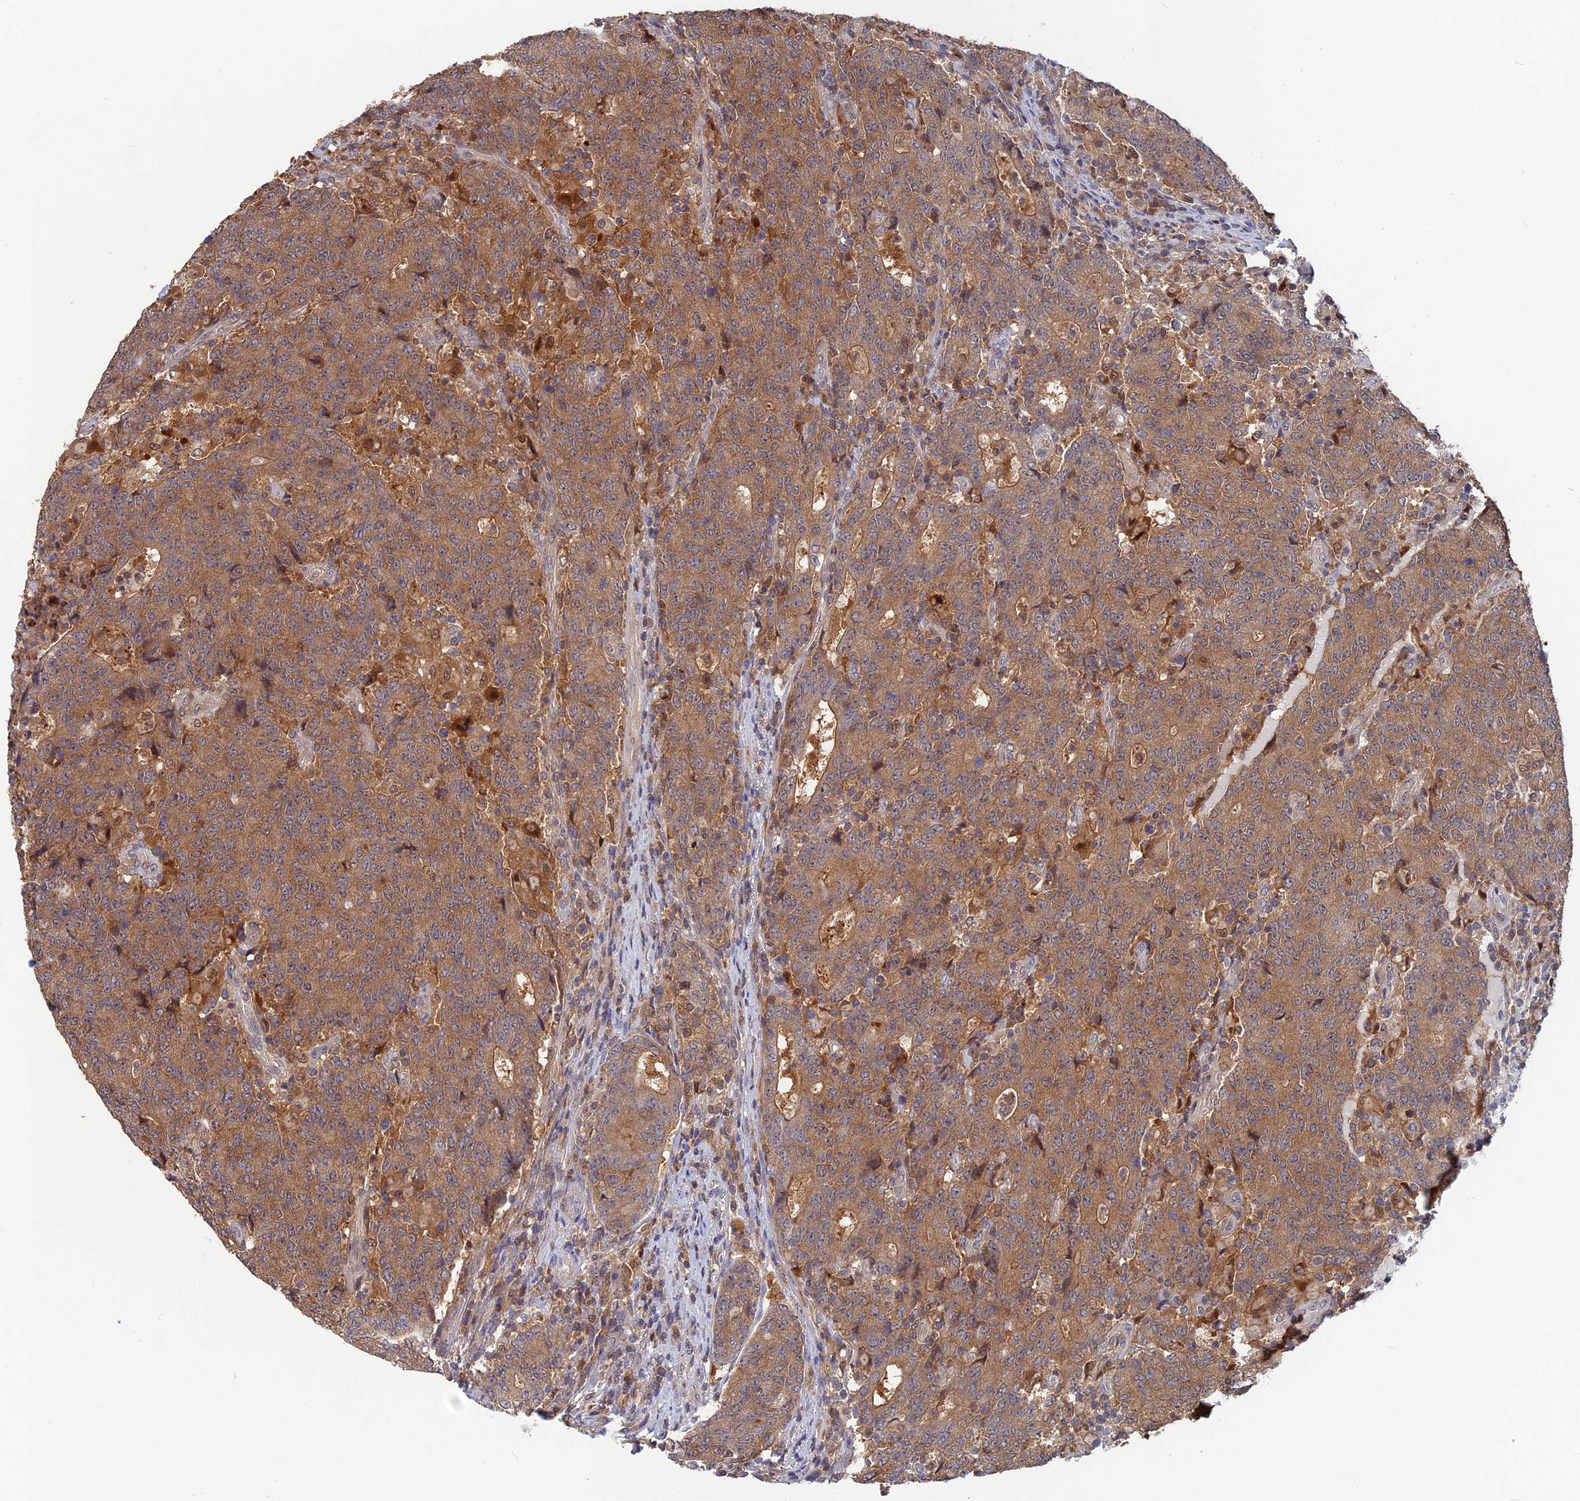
{"staining": {"intensity": "moderate", "quantity": ">75%", "location": "cytoplasmic/membranous"}, "tissue": "colorectal cancer", "cell_type": "Tumor cells", "image_type": "cancer", "snomed": [{"axis": "morphology", "description": "Adenocarcinoma, NOS"}, {"axis": "topography", "description": "Colon"}], "caption": "Moderate cytoplasmic/membranous expression for a protein is identified in approximately >75% of tumor cells of adenocarcinoma (colorectal) using immunohistochemistry.", "gene": "BLVRA", "patient": {"sex": "female", "age": 75}}